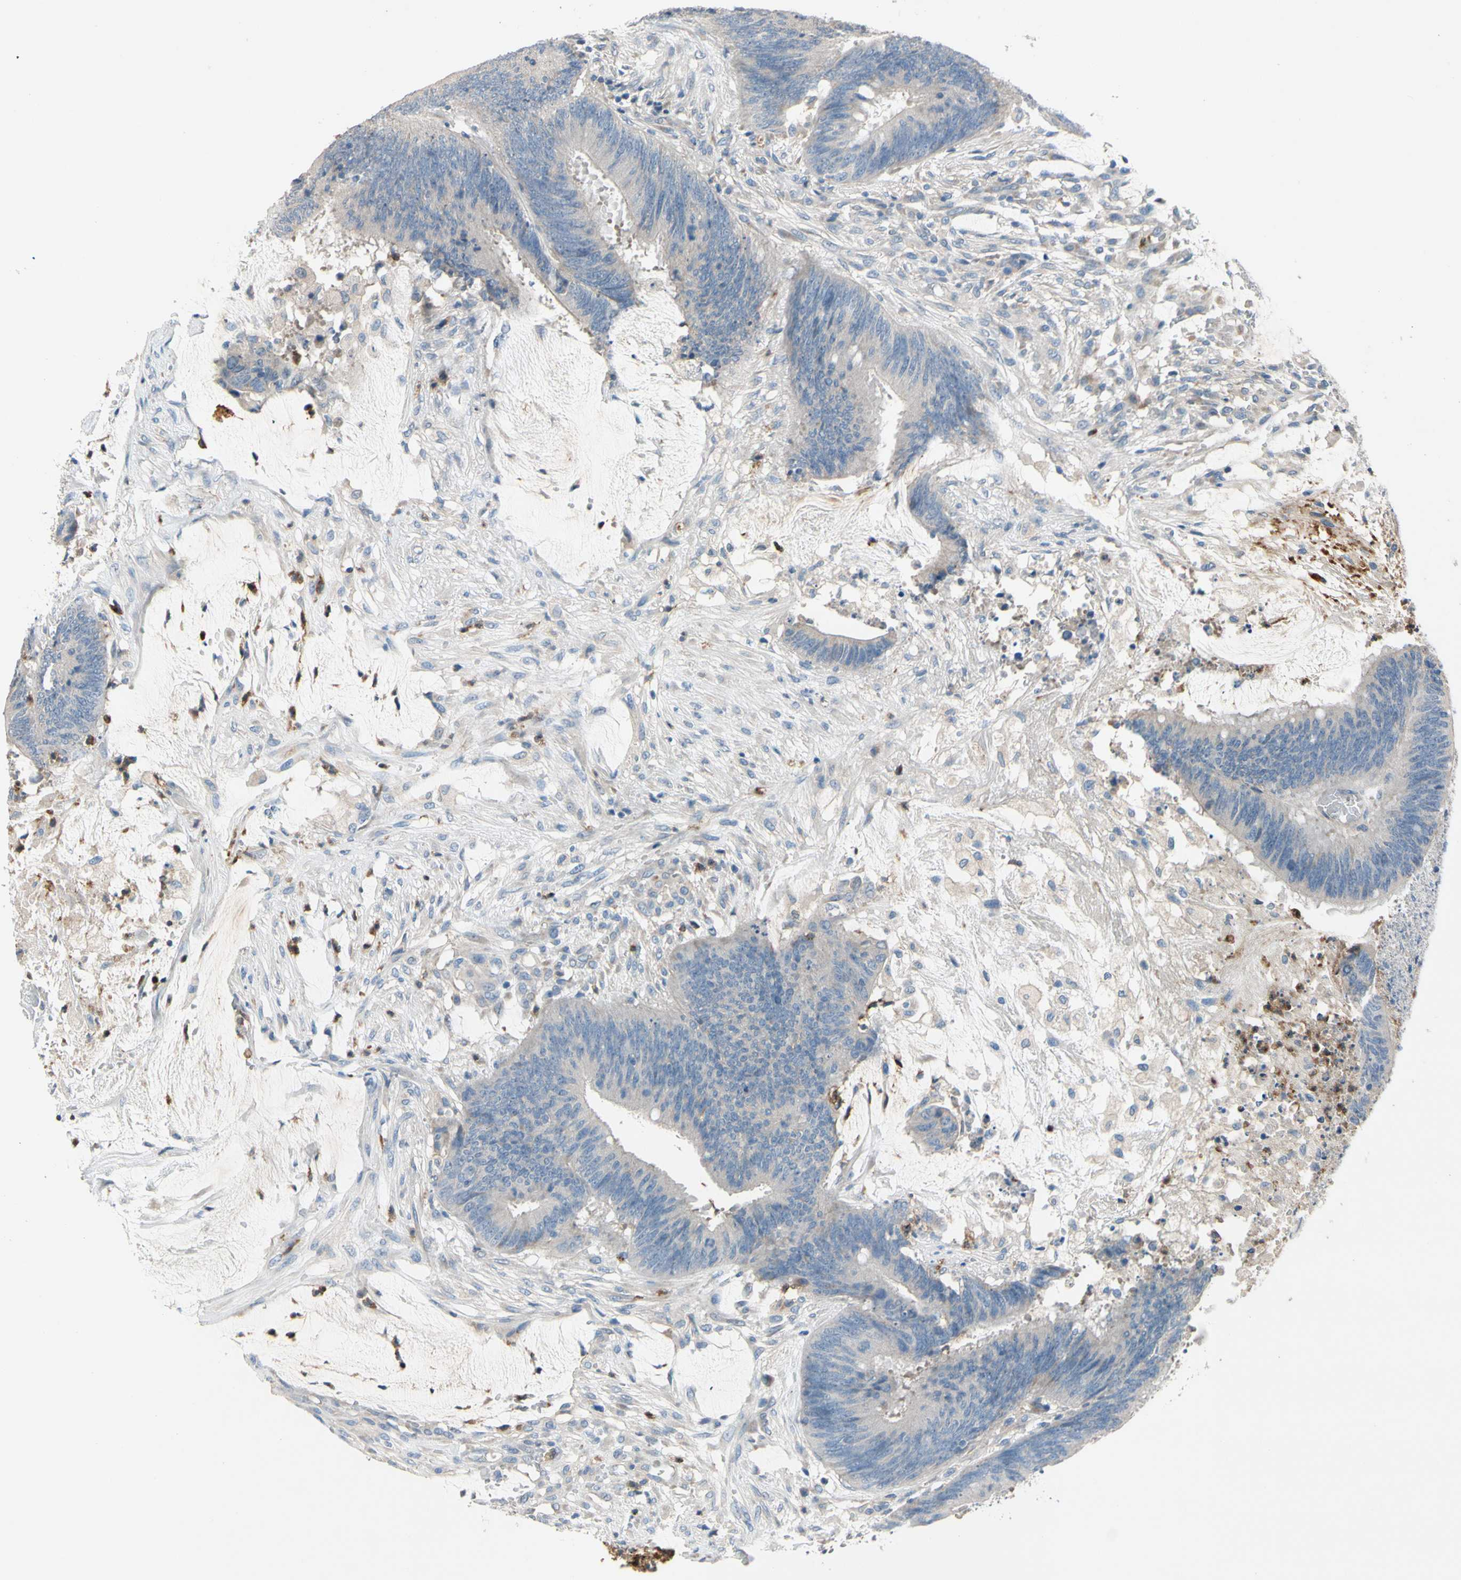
{"staining": {"intensity": "negative", "quantity": "none", "location": "none"}, "tissue": "colorectal cancer", "cell_type": "Tumor cells", "image_type": "cancer", "snomed": [{"axis": "morphology", "description": "Adenocarcinoma, NOS"}, {"axis": "topography", "description": "Rectum"}], "caption": "Protein analysis of adenocarcinoma (colorectal) exhibits no significant expression in tumor cells.", "gene": "SIGLEC5", "patient": {"sex": "female", "age": 66}}